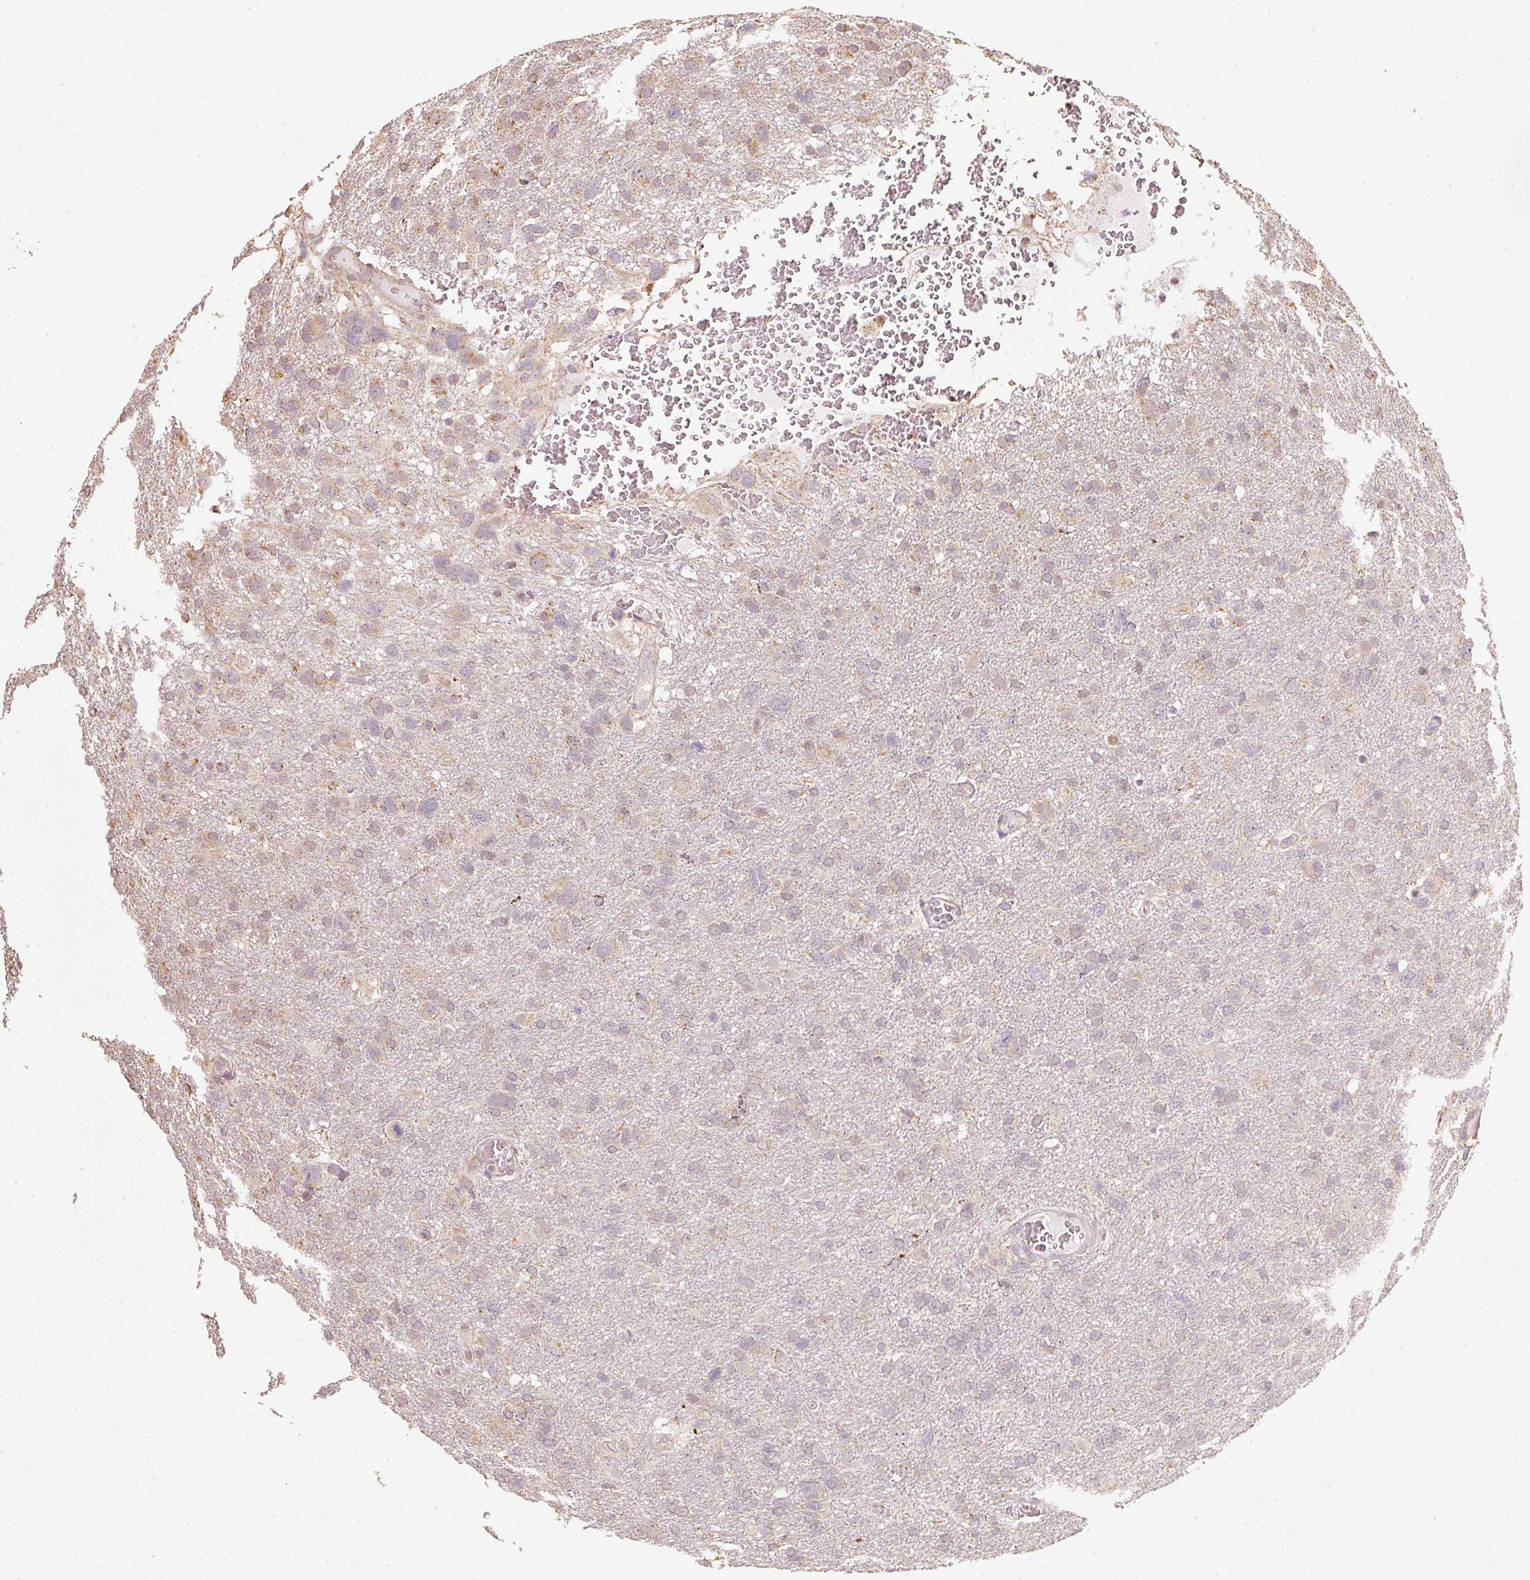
{"staining": {"intensity": "weak", "quantity": "25%-75%", "location": "cytoplasmic/membranous"}, "tissue": "glioma", "cell_type": "Tumor cells", "image_type": "cancer", "snomed": [{"axis": "morphology", "description": "Glioma, malignant, High grade"}, {"axis": "topography", "description": "Brain"}], "caption": "Tumor cells reveal weak cytoplasmic/membranous staining in about 25%-75% of cells in glioma.", "gene": "RAB35", "patient": {"sex": "male", "age": 61}}